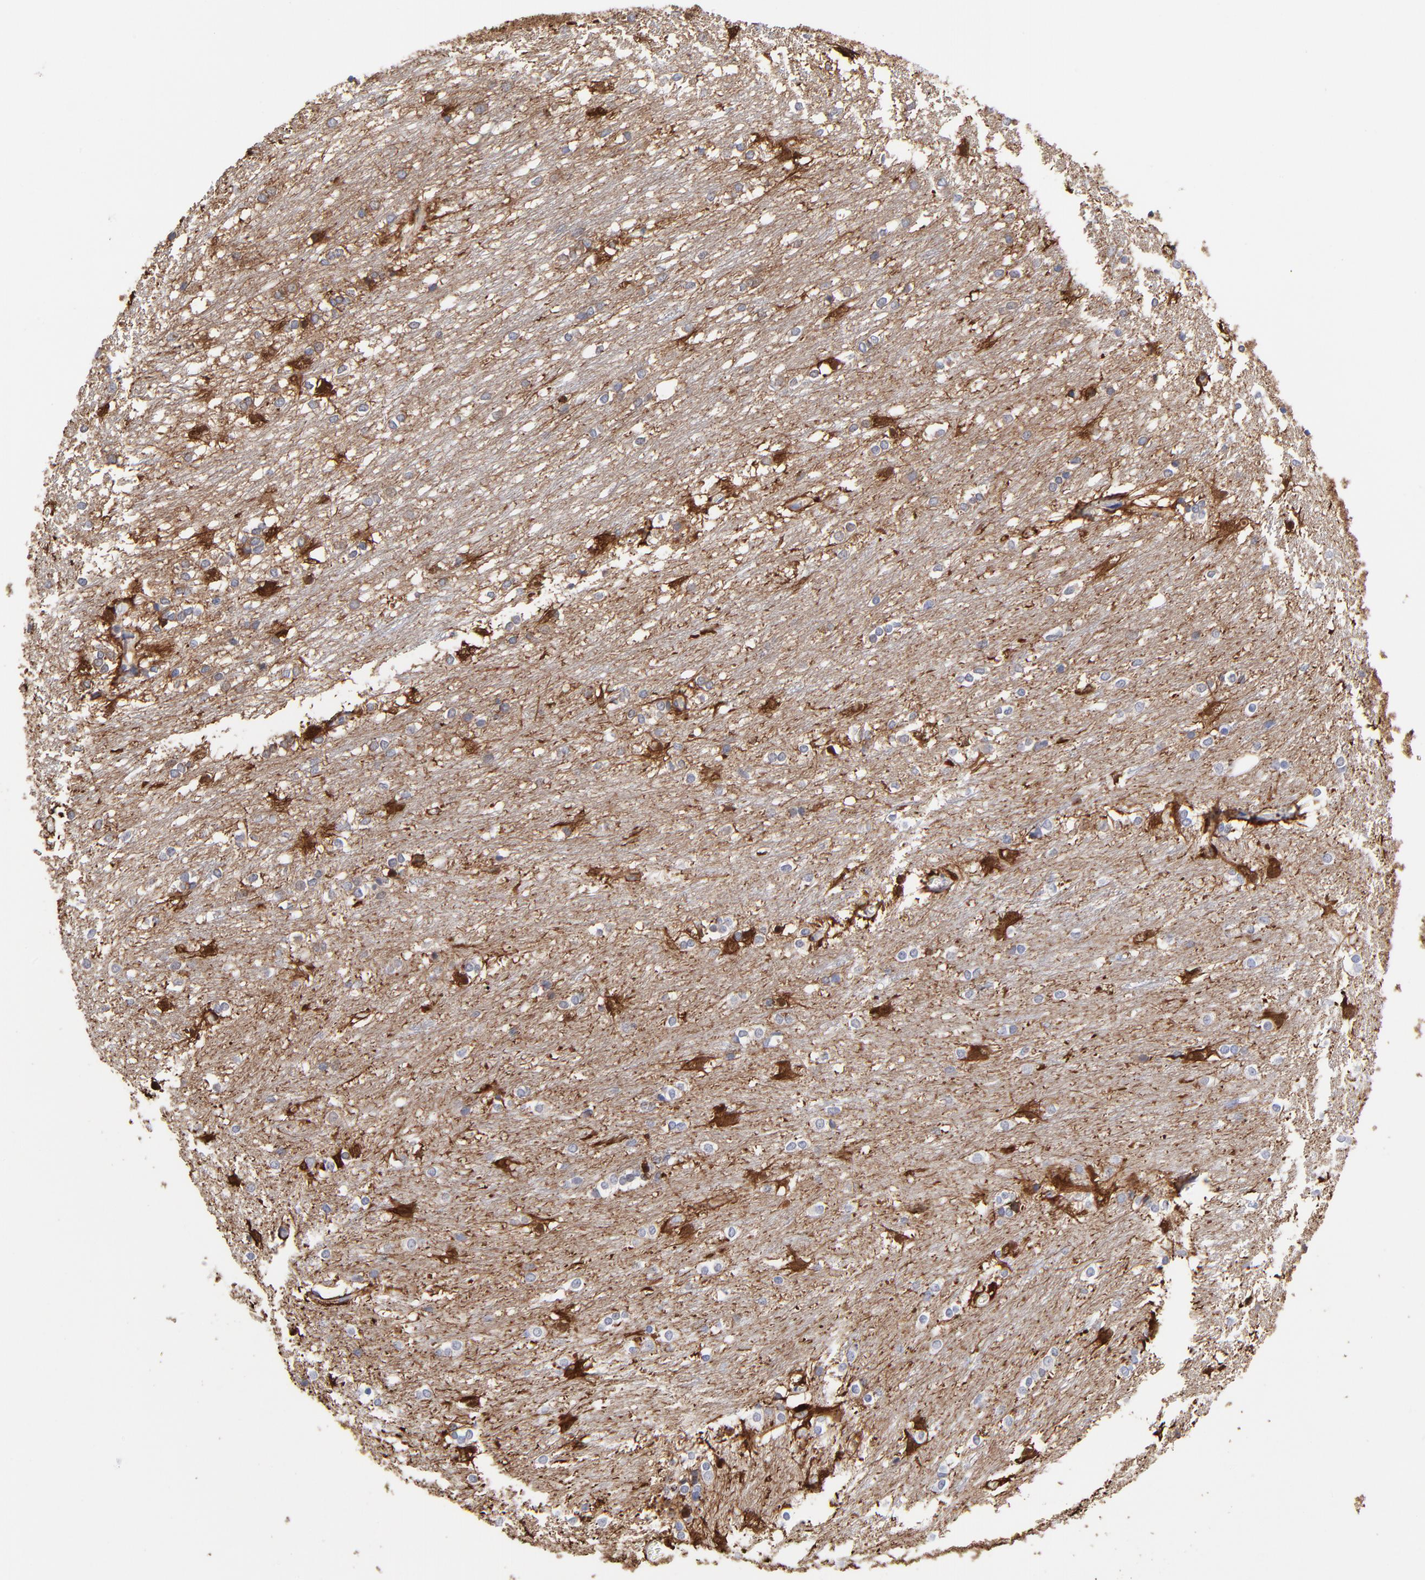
{"staining": {"intensity": "strong", "quantity": "<25%", "location": "none"}, "tissue": "caudate", "cell_type": "Glial cells", "image_type": "normal", "snomed": [{"axis": "morphology", "description": "Normal tissue, NOS"}, {"axis": "topography", "description": "Lateral ventricle wall"}], "caption": "Strong None expression for a protein is identified in approximately <25% of glial cells of normal caudate using IHC.", "gene": "CILP", "patient": {"sex": "female", "age": 19}}